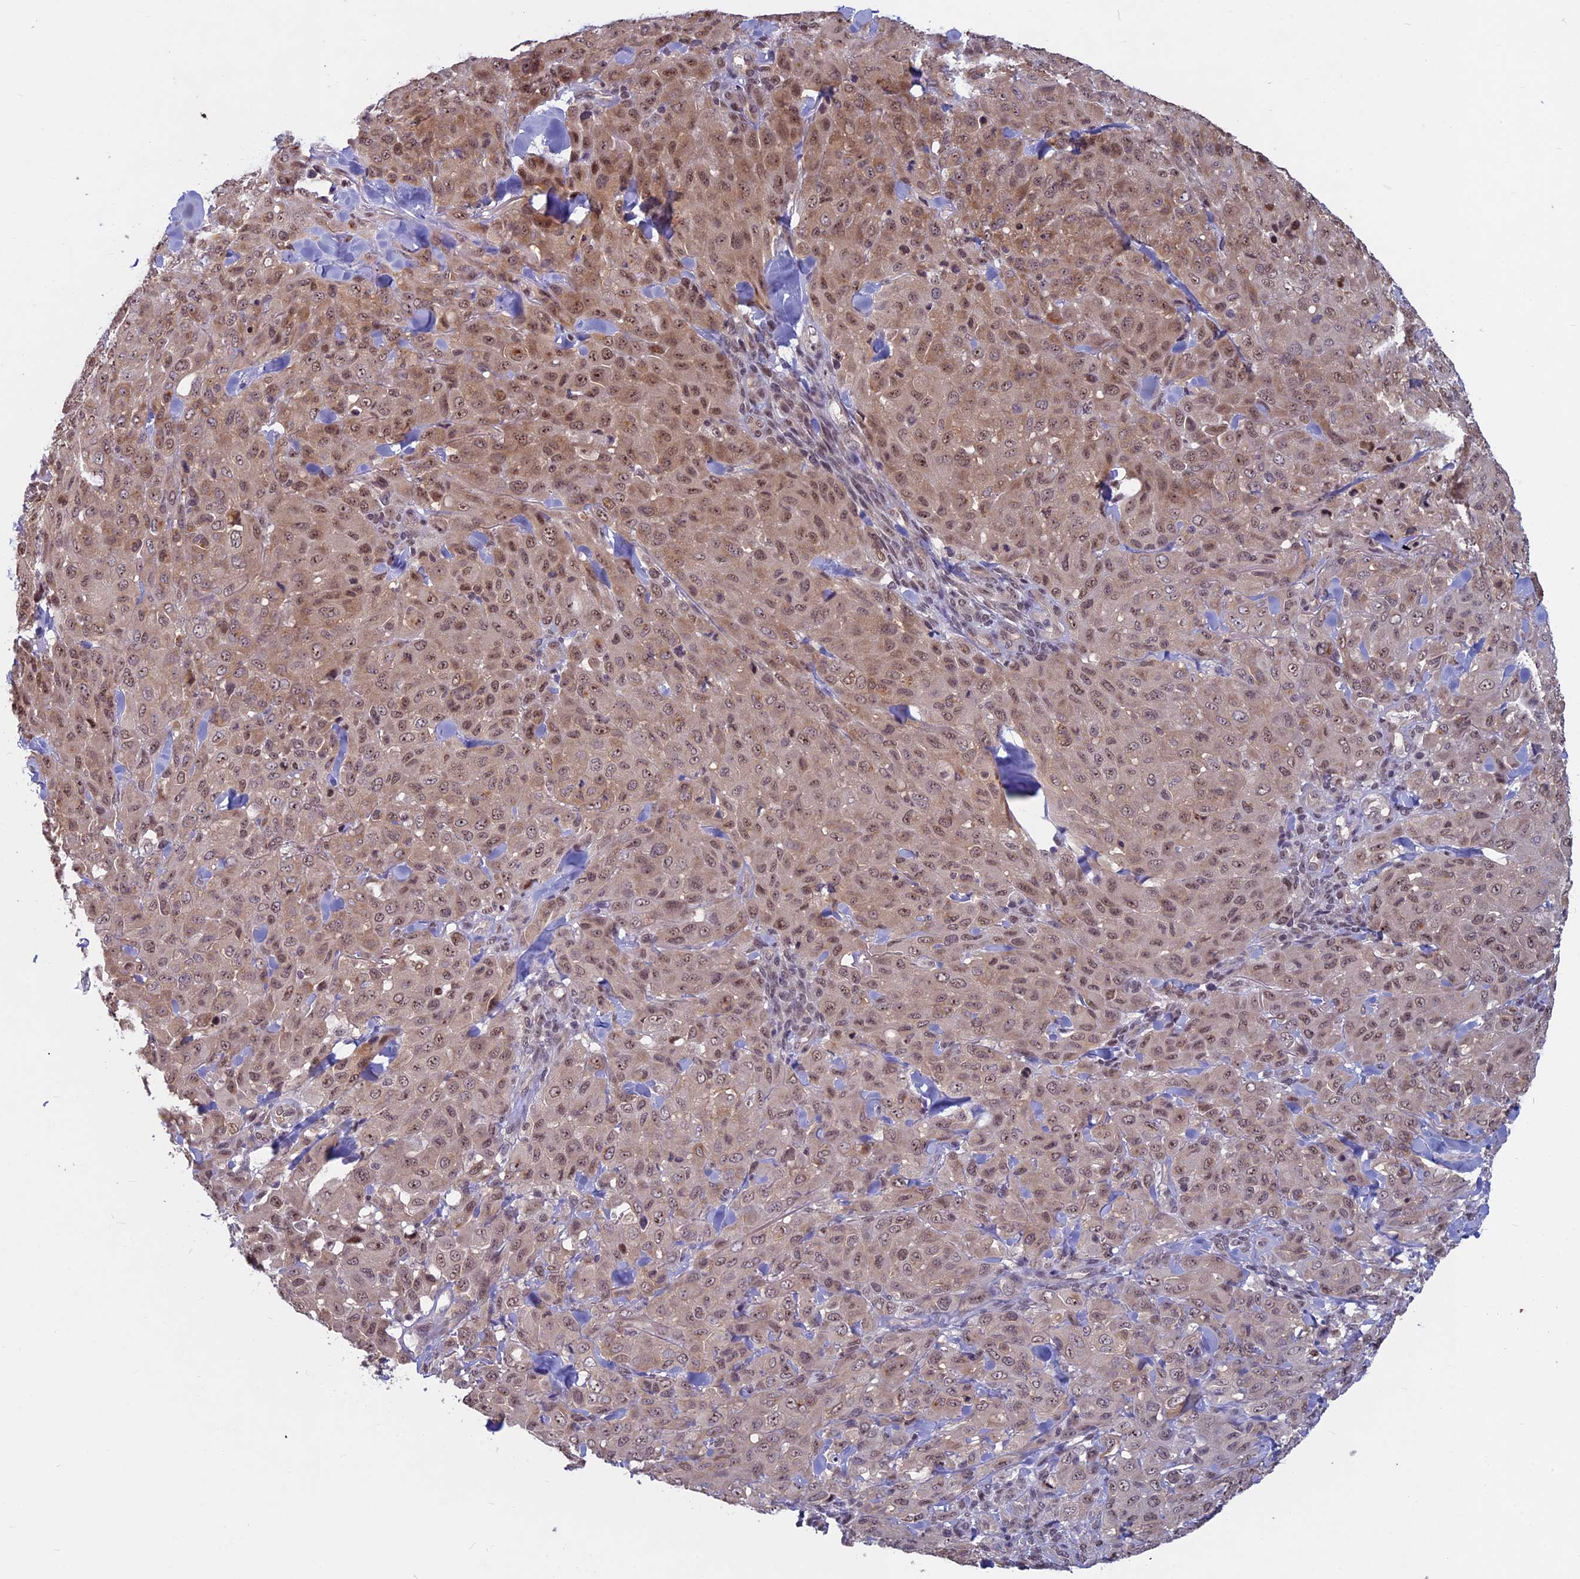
{"staining": {"intensity": "moderate", "quantity": ">75%", "location": "nuclear"}, "tissue": "melanoma", "cell_type": "Tumor cells", "image_type": "cancer", "snomed": [{"axis": "morphology", "description": "Malignant melanoma, Metastatic site"}, {"axis": "topography", "description": "Skin"}], "caption": "The micrograph displays immunohistochemical staining of malignant melanoma (metastatic site). There is moderate nuclear positivity is identified in about >75% of tumor cells.", "gene": "SPIRE1", "patient": {"sex": "female", "age": 81}}